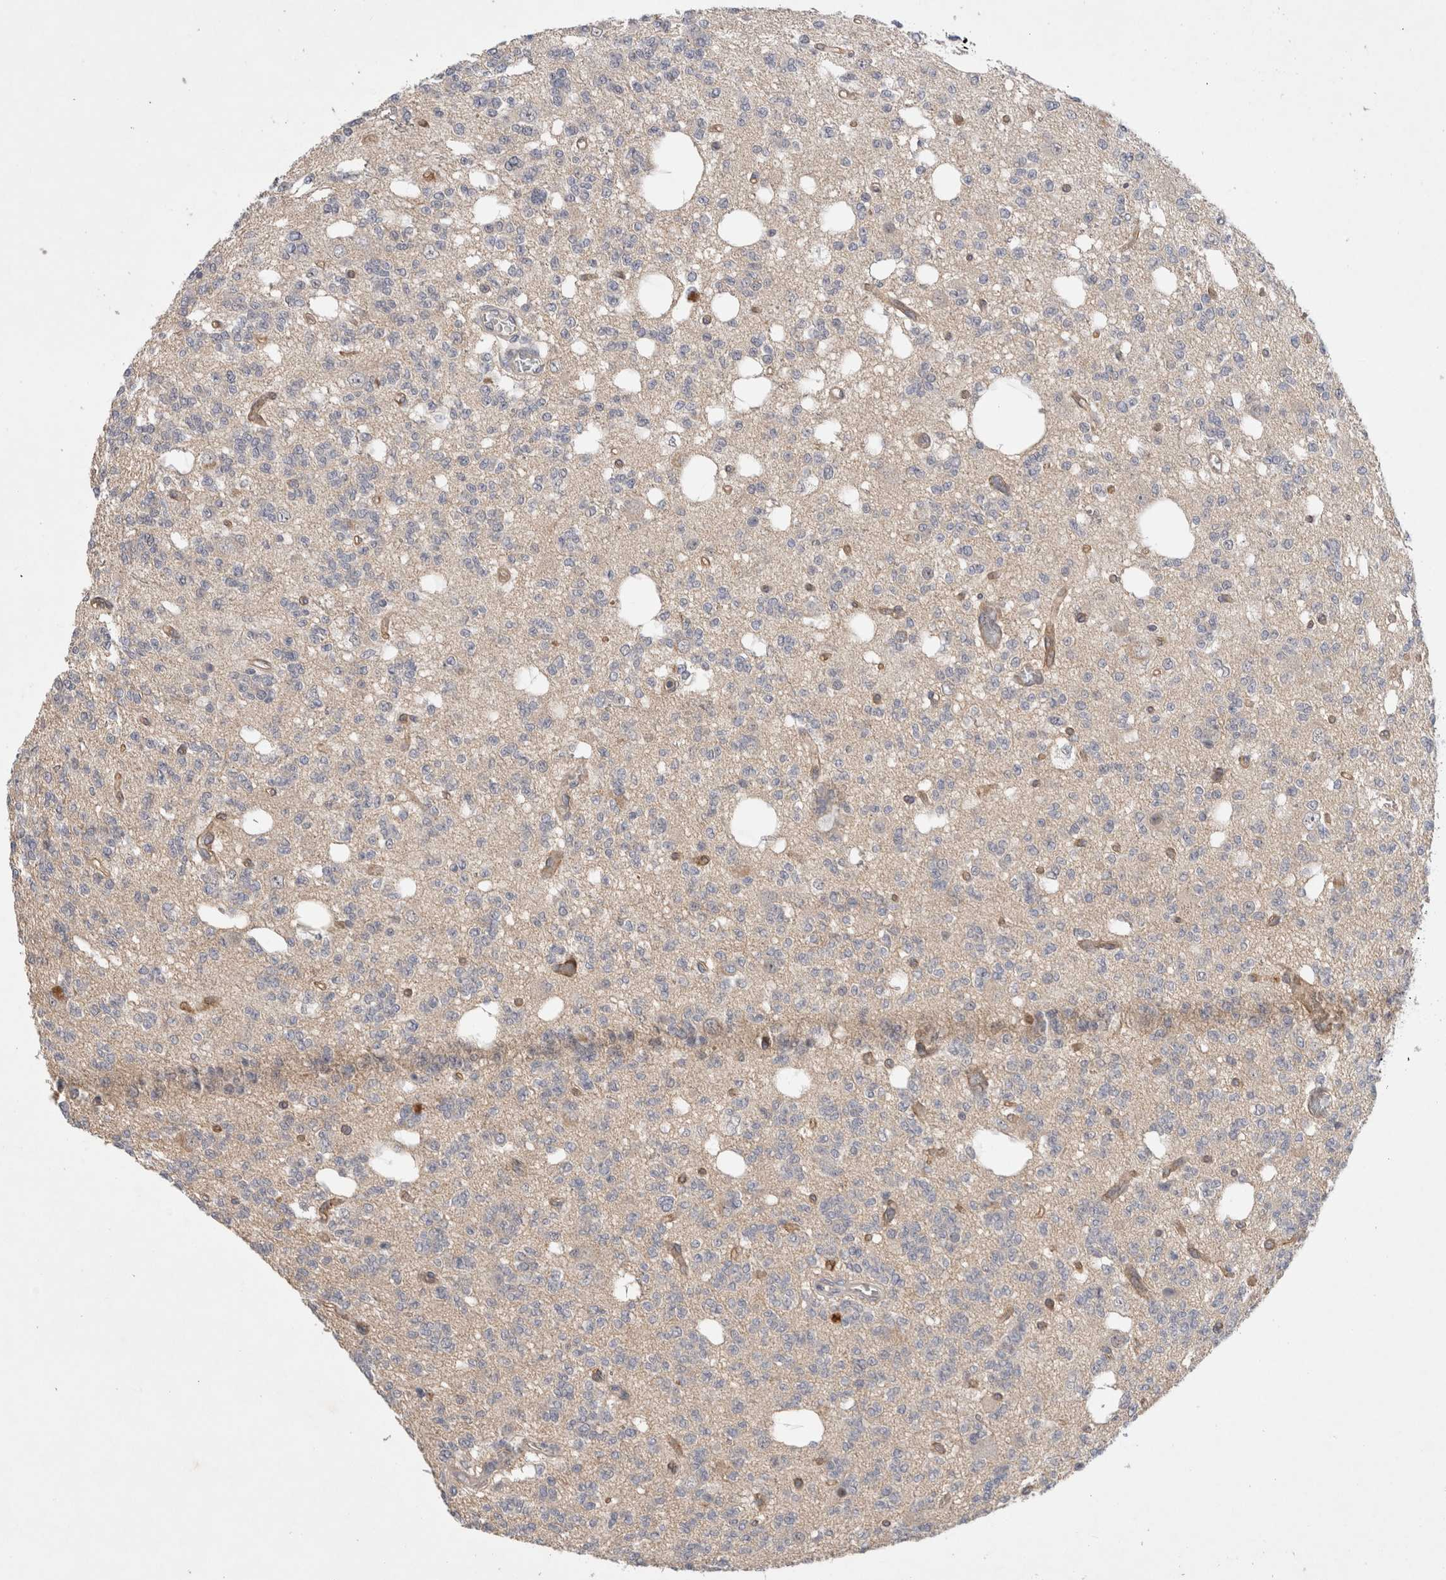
{"staining": {"intensity": "negative", "quantity": "none", "location": "none"}, "tissue": "glioma", "cell_type": "Tumor cells", "image_type": "cancer", "snomed": [{"axis": "morphology", "description": "Glioma, malignant, Low grade"}, {"axis": "topography", "description": "Brain"}], "caption": "The image displays no staining of tumor cells in malignant glioma (low-grade). Brightfield microscopy of immunohistochemistry stained with DAB (3,3'-diaminobenzidine) (brown) and hematoxylin (blue), captured at high magnification.", "gene": "CERS3", "patient": {"sex": "male", "age": 38}}